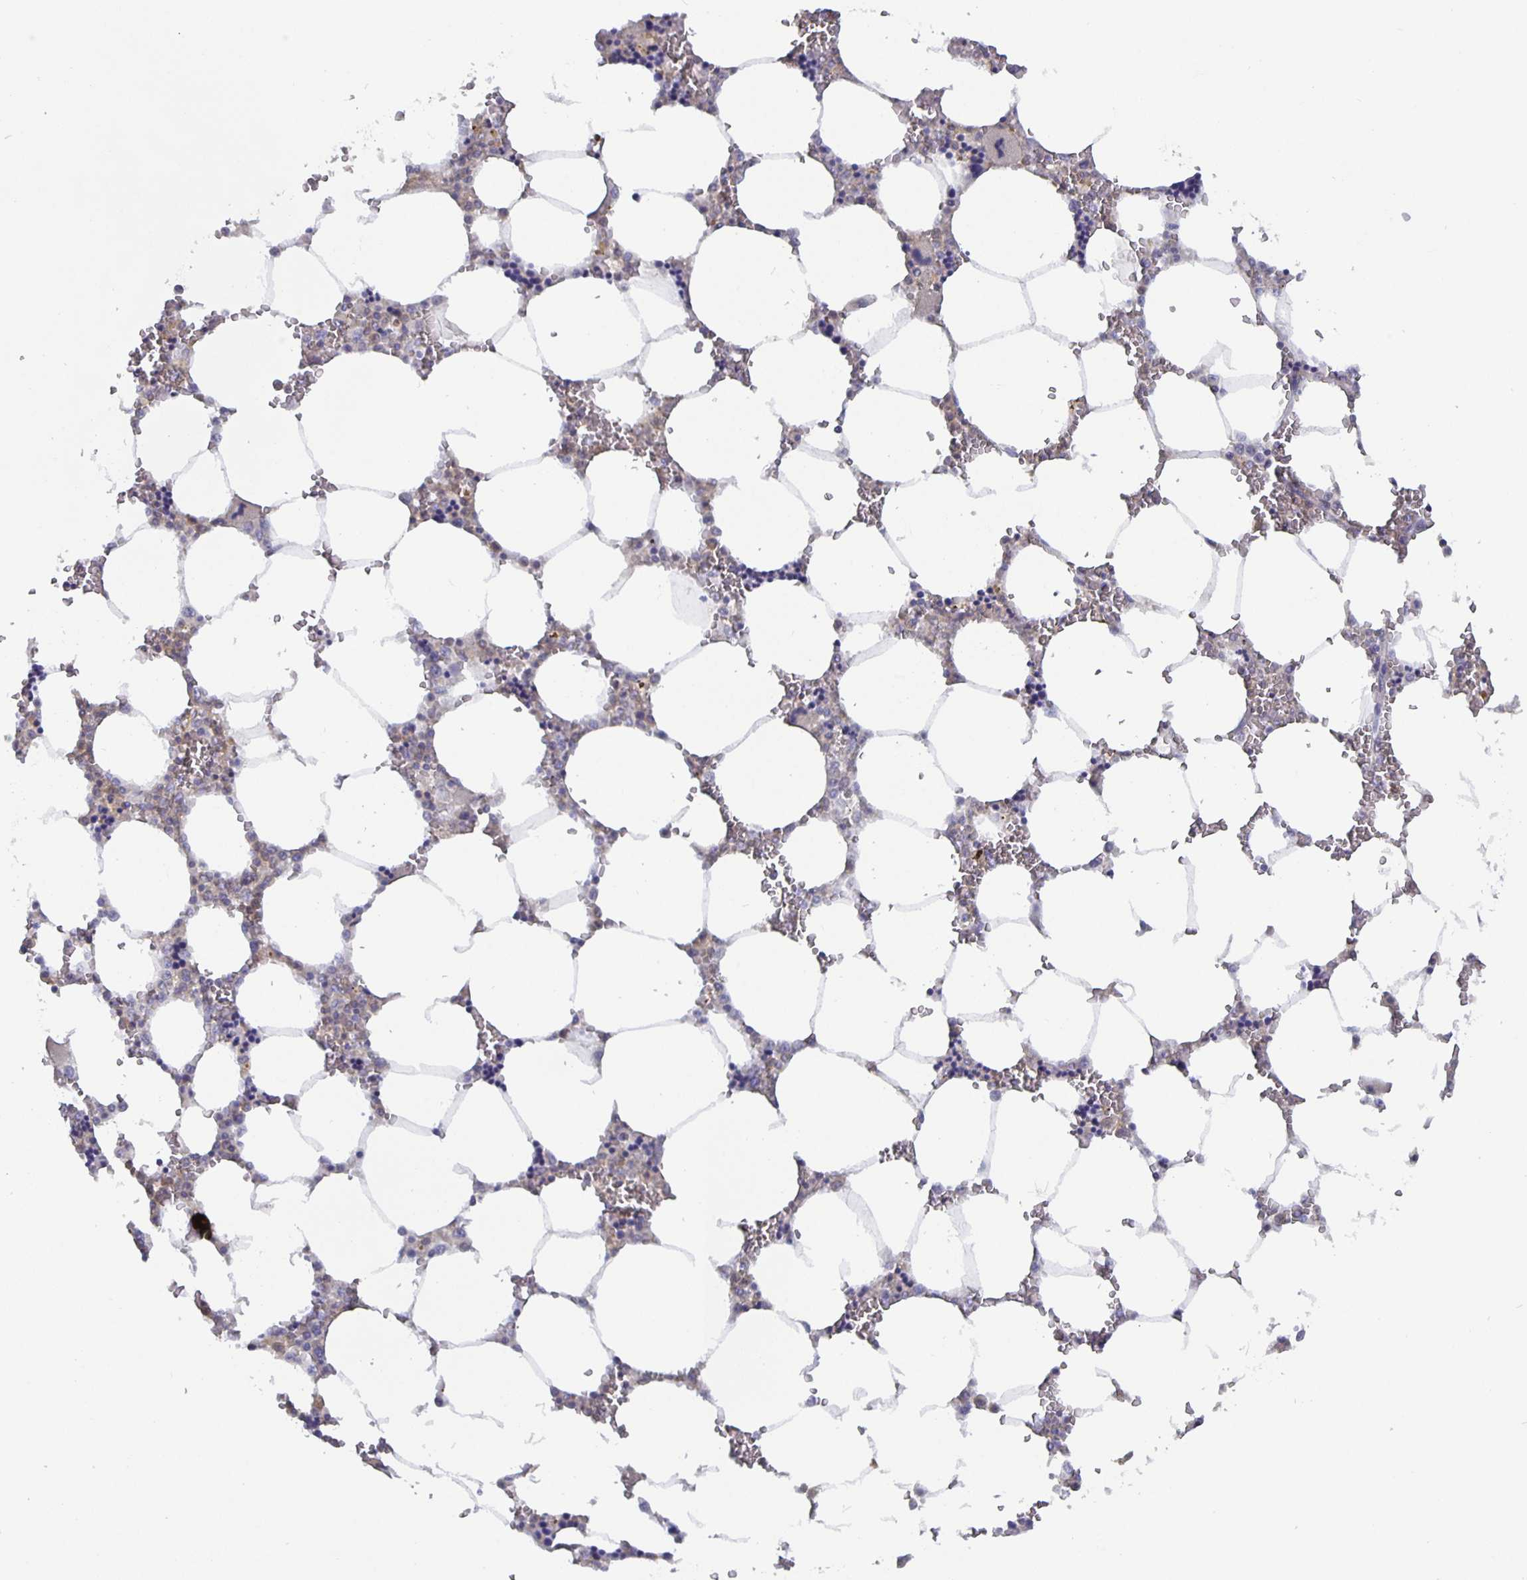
{"staining": {"intensity": "negative", "quantity": "none", "location": "none"}, "tissue": "bone marrow", "cell_type": "Hematopoietic cells", "image_type": "normal", "snomed": [{"axis": "morphology", "description": "Normal tissue, NOS"}, {"axis": "topography", "description": "Bone marrow"}], "caption": "Immunohistochemical staining of unremarkable bone marrow shows no significant staining in hematopoietic cells.", "gene": "GDF15", "patient": {"sex": "male", "age": 64}}